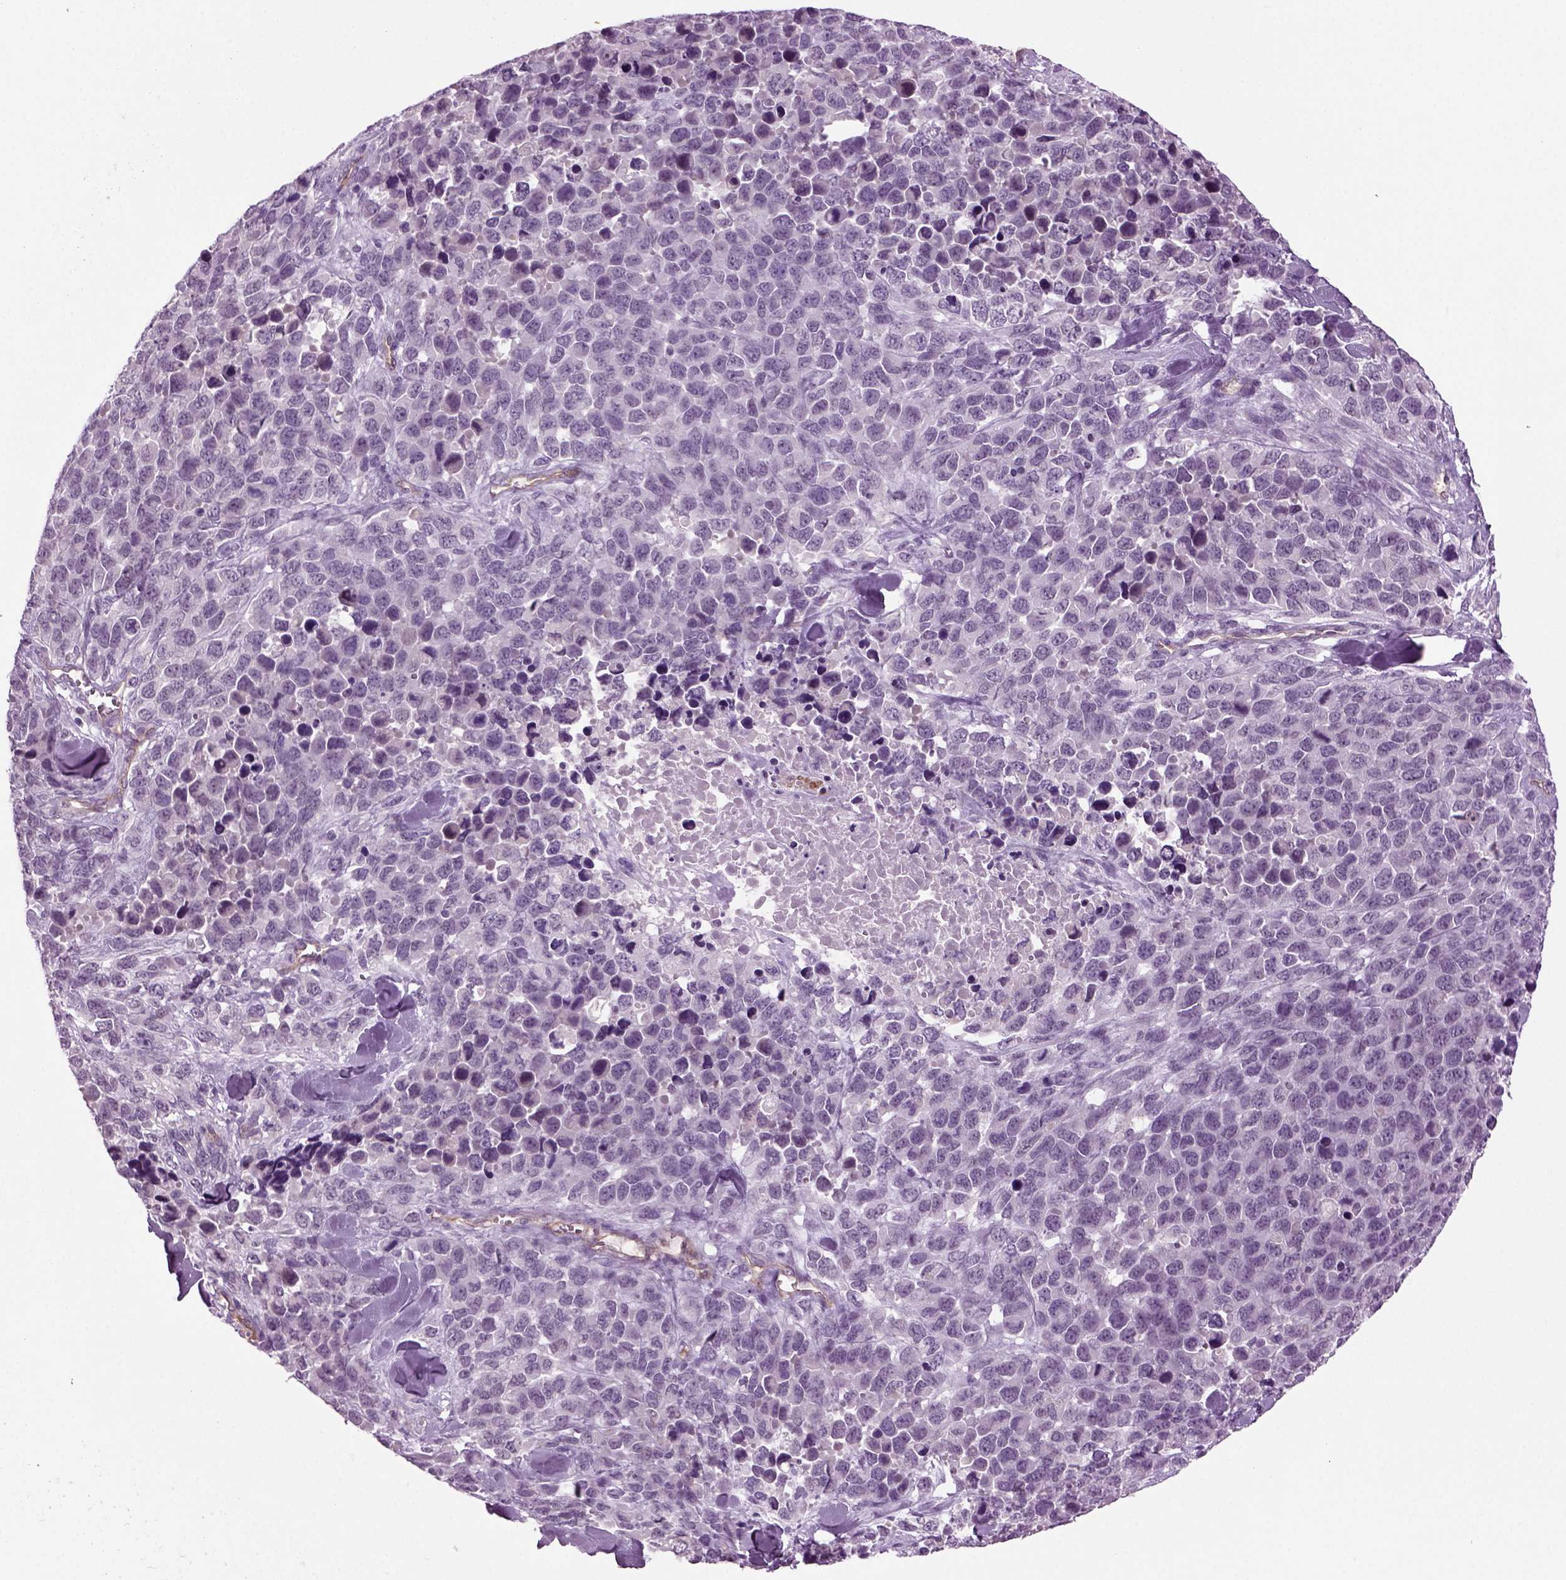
{"staining": {"intensity": "negative", "quantity": "none", "location": "none"}, "tissue": "melanoma", "cell_type": "Tumor cells", "image_type": "cancer", "snomed": [{"axis": "morphology", "description": "Malignant melanoma, Metastatic site"}, {"axis": "topography", "description": "Skin"}], "caption": "Protein analysis of malignant melanoma (metastatic site) demonstrates no significant staining in tumor cells. (DAB (3,3'-diaminobenzidine) immunohistochemistry (IHC) with hematoxylin counter stain).", "gene": "COL9A2", "patient": {"sex": "male", "age": 84}}